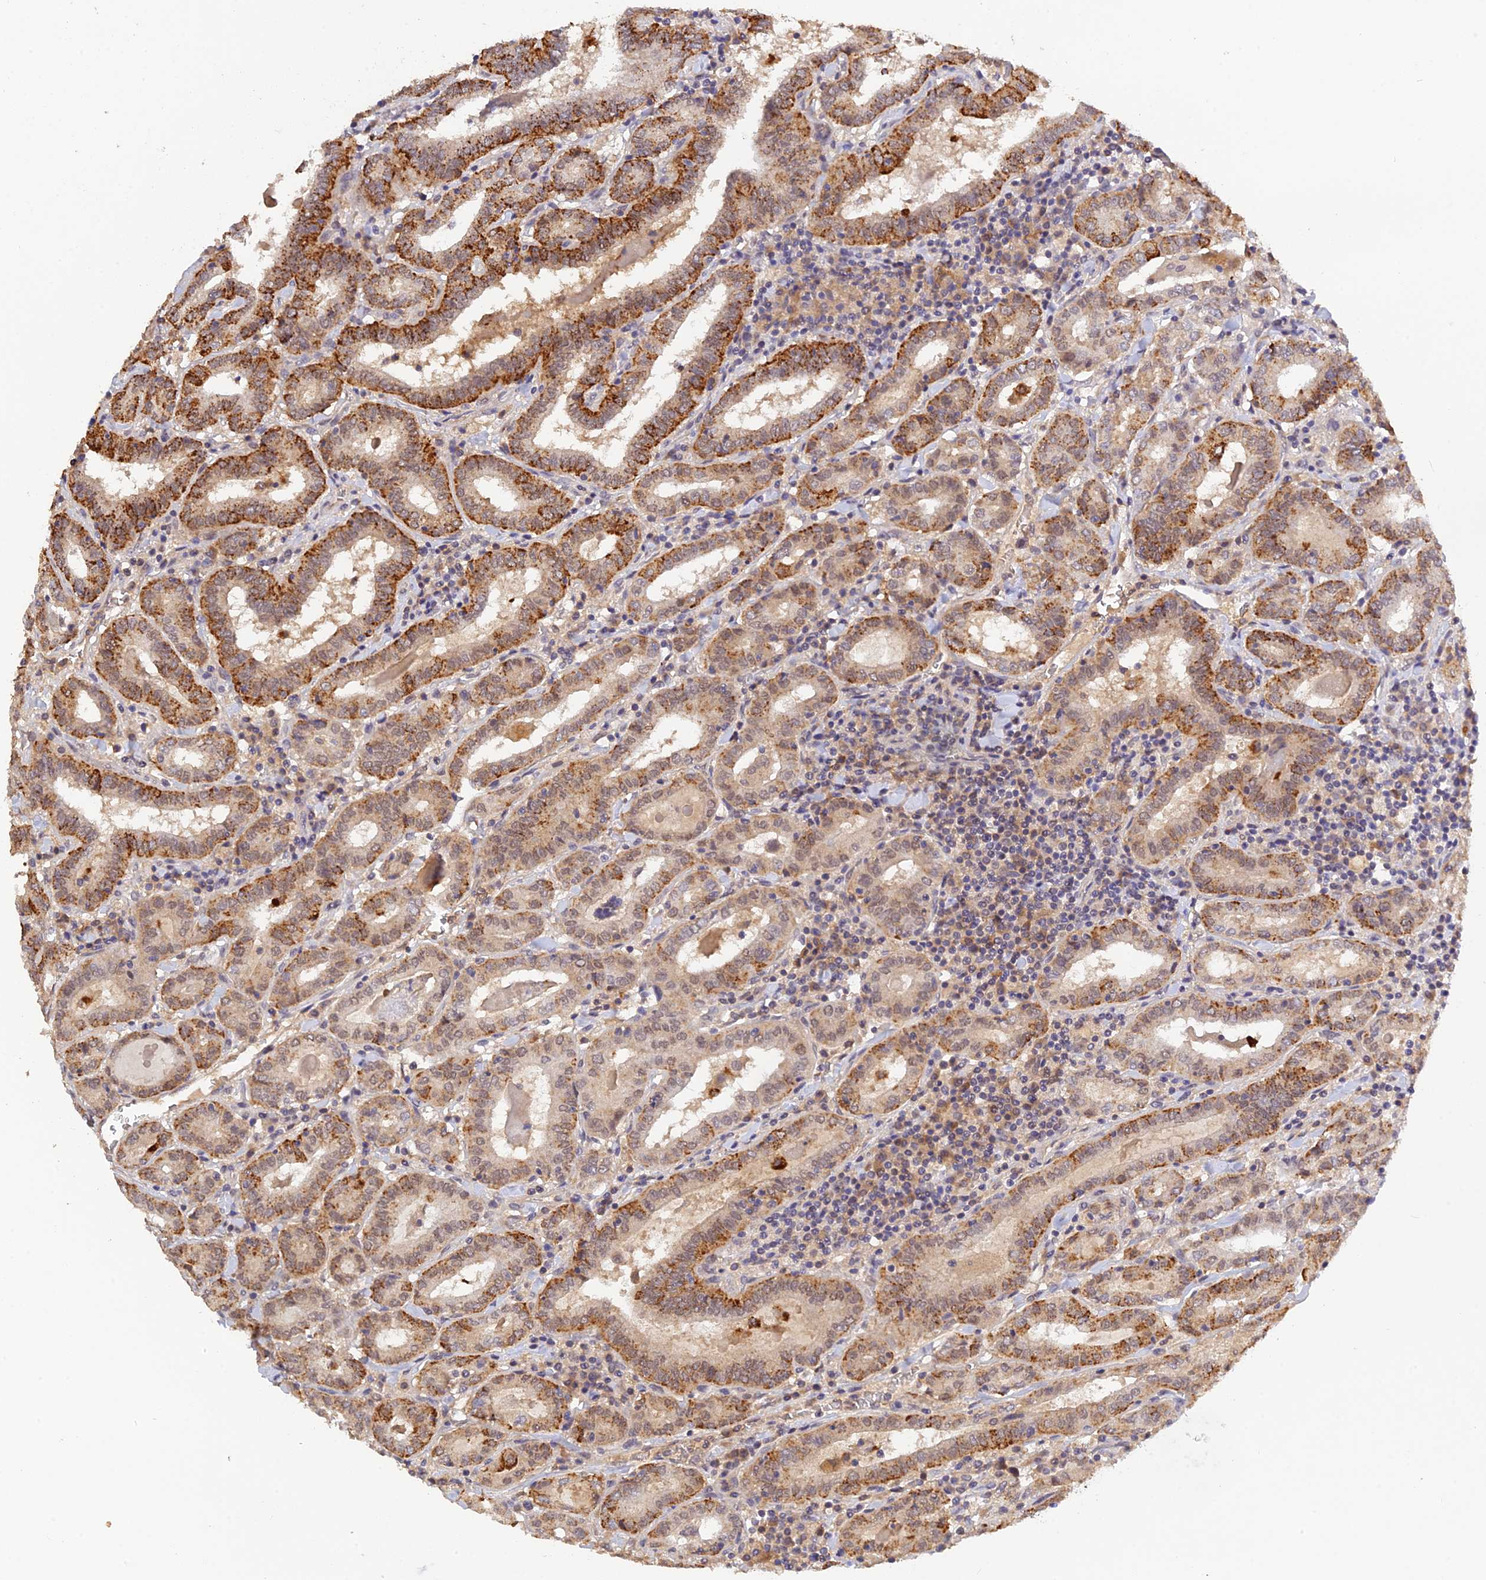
{"staining": {"intensity": "strong", "quantity": "25%-75%", "location": "cytoplasmic/membranous"}, "tissue": "thyroid cancer", "cell_type": "Tumor cells", "image_type": "cancer", "snomed": [{"axis": "morphology", "description": "Papillary adenocarcinoma, NOS"}, {"axis": "topography", "description": "Thyroid gland"}], "caption": "Immunohistochemical staining of thyroid cancer demonstrates high levels of strong cytoplasmic/membranous protein positivity in approximately 25%-75% of tumor cells.", "gene": "ZNF436", "patient": {"sex": "female", "age": 72}}